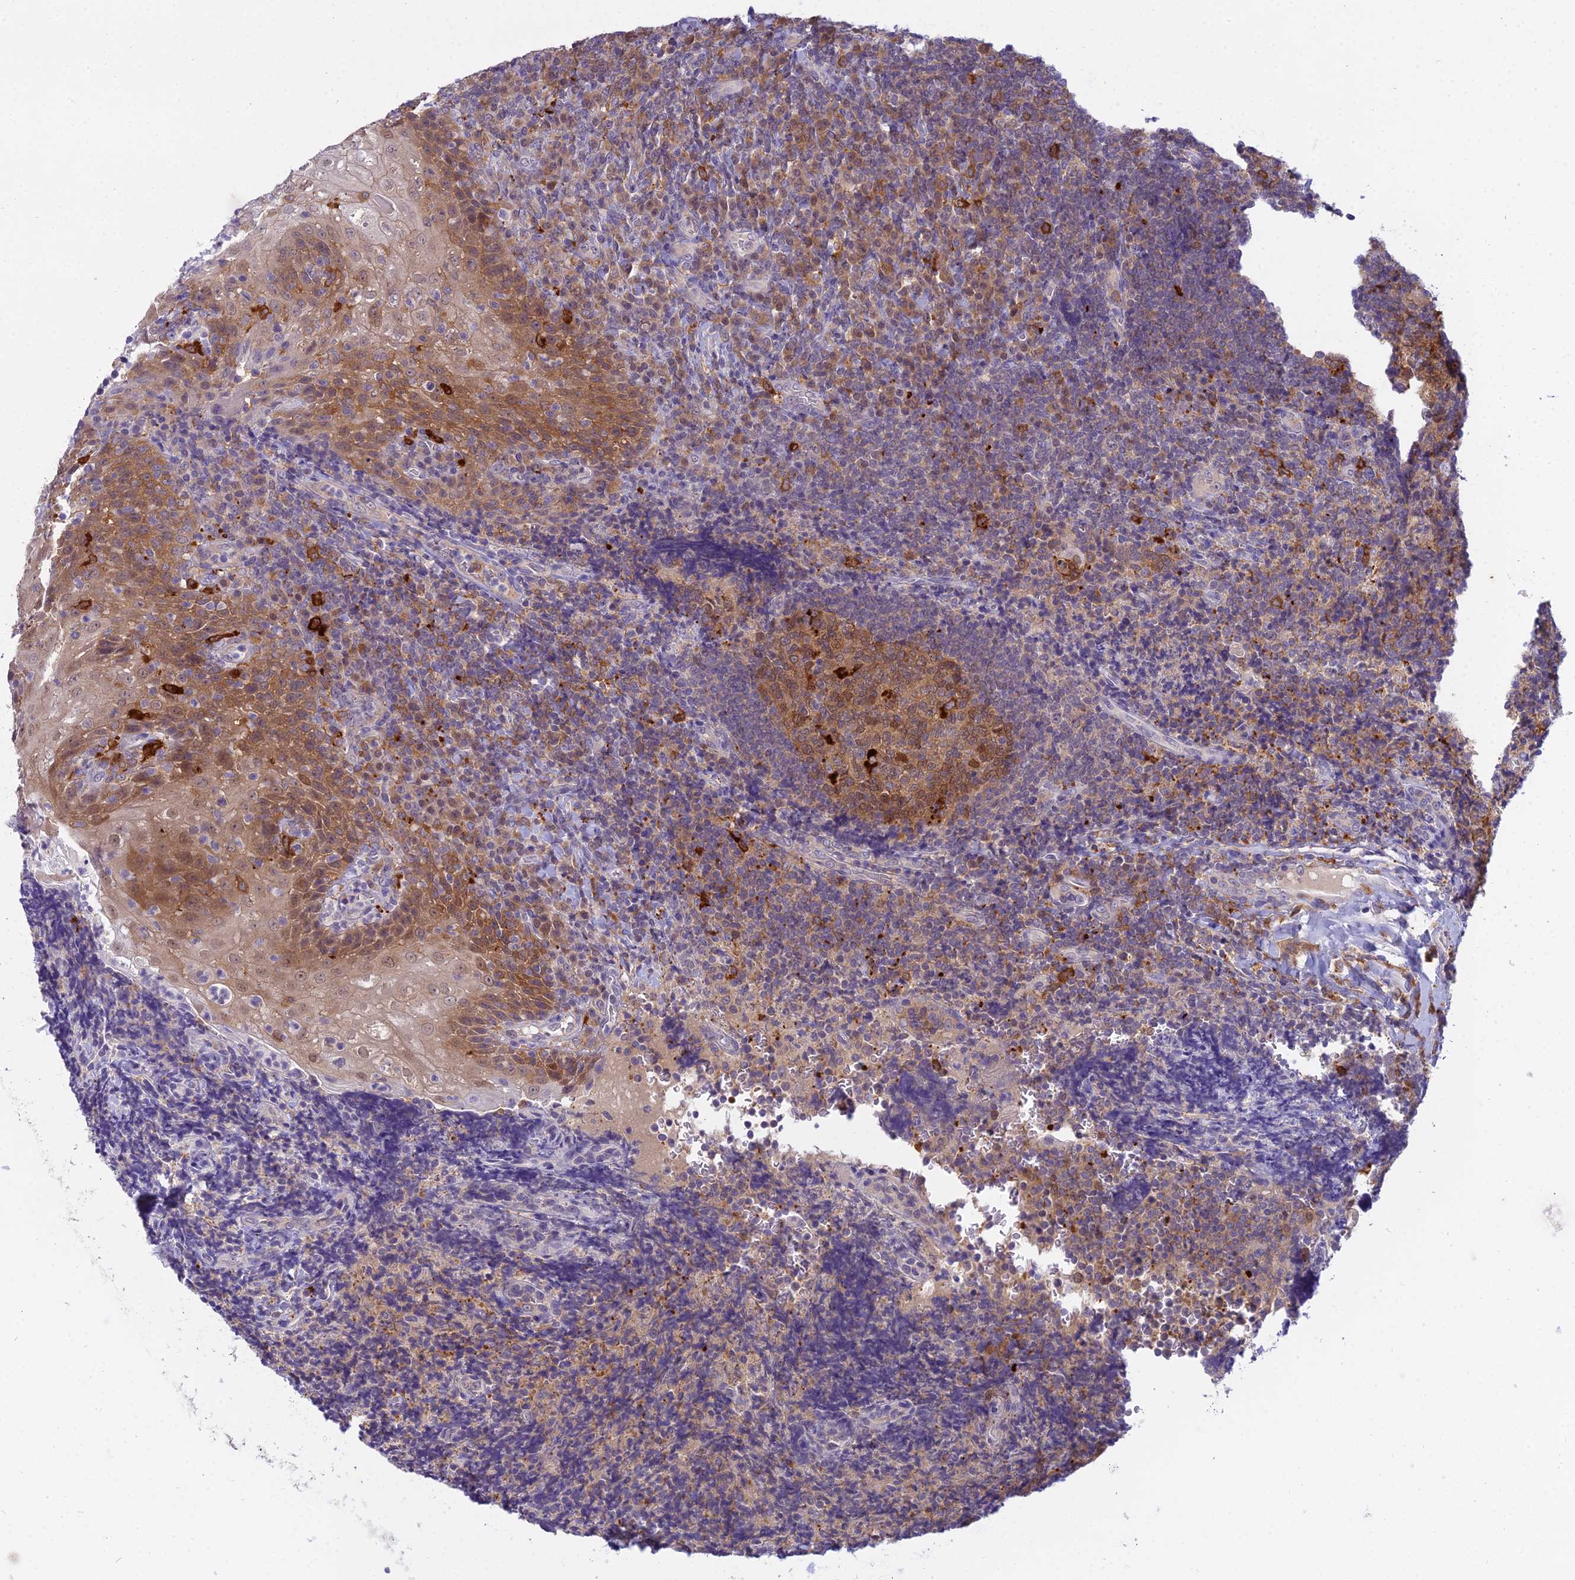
{"staining": {"intensity": "moderate", "quantity": ">75%", "location": "cytoplasmic/membranous,nuclear"}, "tissue": "tonsil", "cell_type": "Germinal center cells", "image_type": "normal", "snomed": [{"axis": "morphology", "description": "Normal tissue, NOS"}, {"axis": "topography", "description": "Tonsil"}], "caption": "The immunohistochemical stain labels moderate cytoplasmic/membranous,nuclear positivity in germinal center cells of unremarkable tonsil. The staining was performed using DAB (3,3'-diaminobenzidine) to visualize the protein expression in brown, while the nuclei were stained in blue with hematoxylin (Magnification: 20x).", "gene": "UBE2G1", "patient": {"sex": "male", "age": 37}}